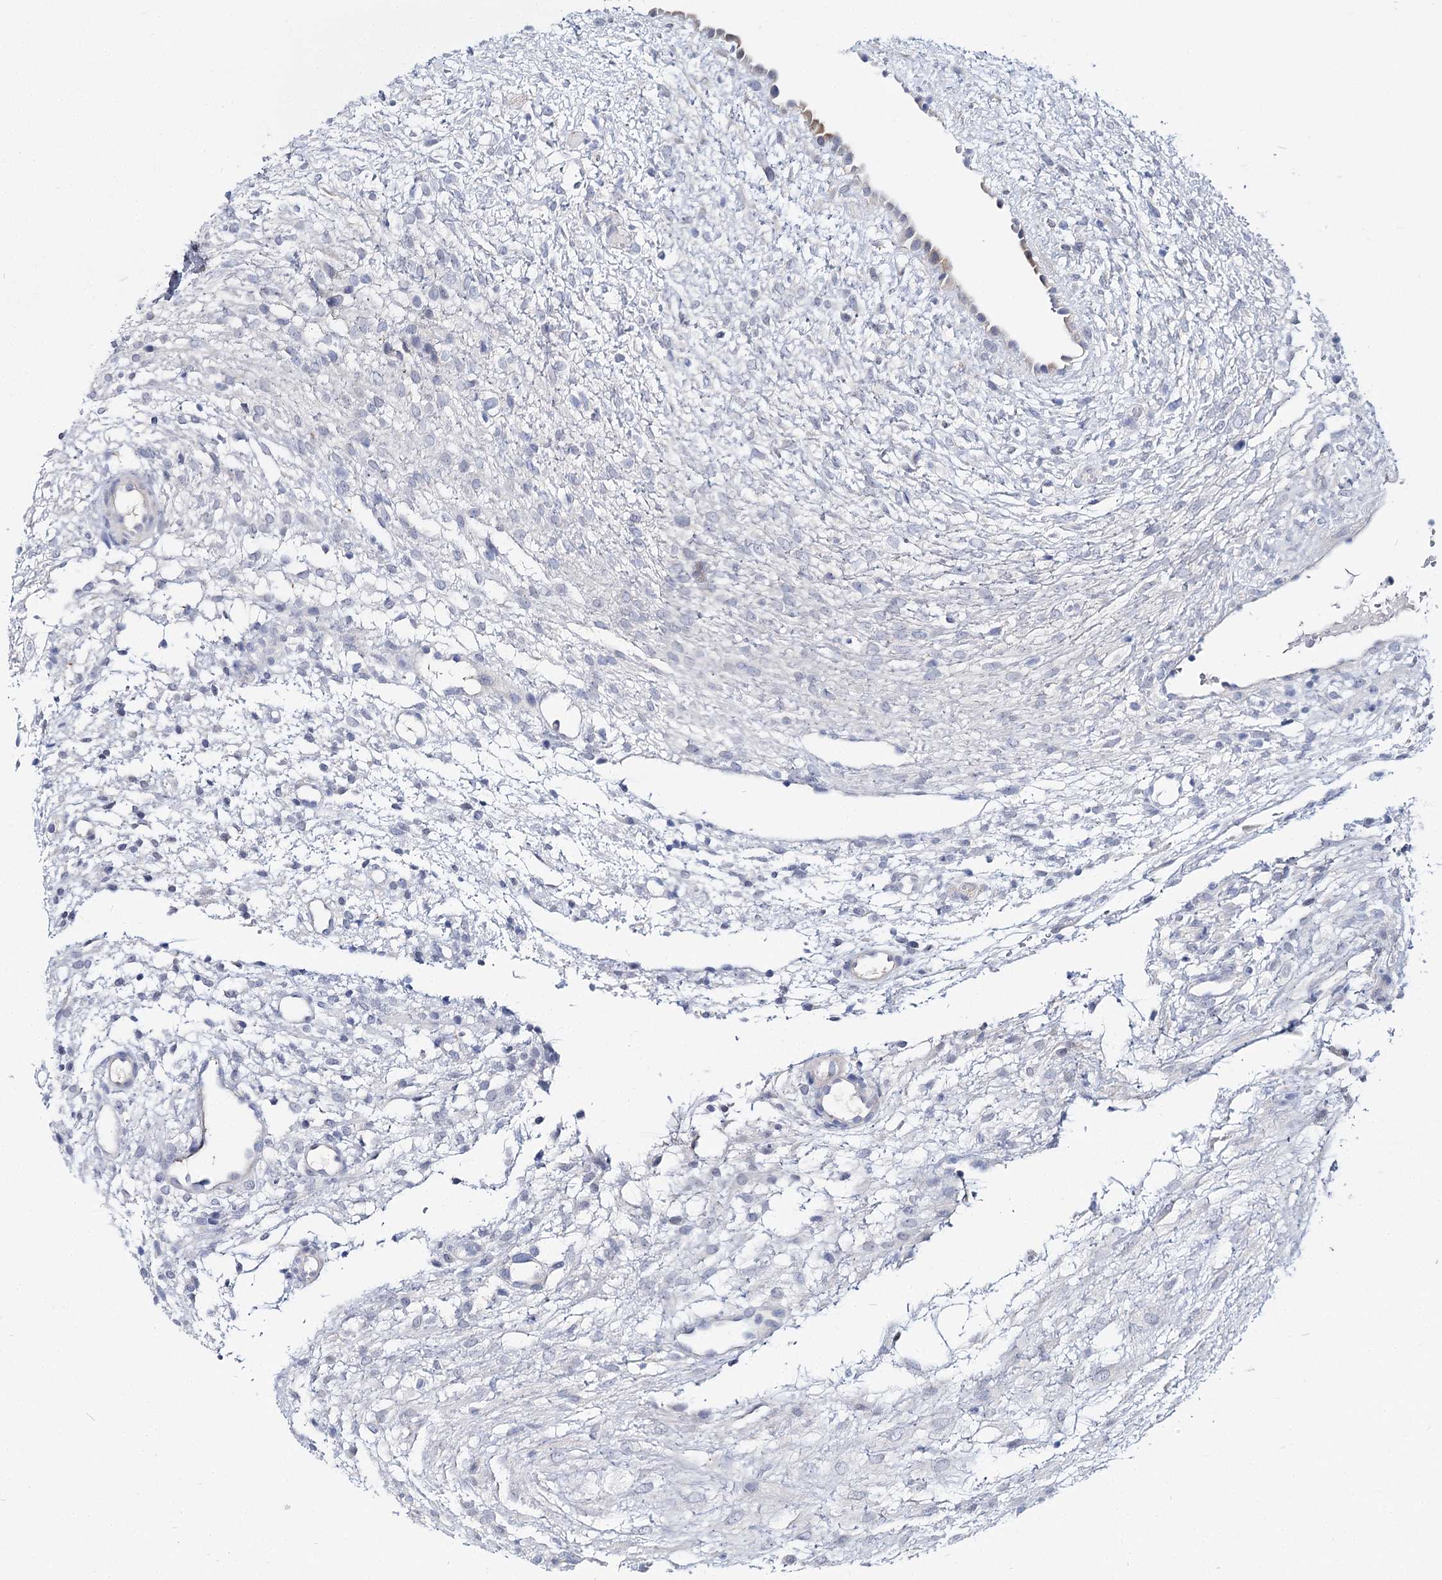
{"staining": {"intensity": "negative", "quantity": "none", "location": "none"}, "tissue": "ovary", "cell_type": "Follicle cells", "image_type": "normal", "snomed": [{"axis": "morphology", "description": "Normal tissue, NOS"}, {"axis": "morphology", "description": "Cyst, NOS"}, {"axis": "topography", "description": "Ovary"}], "caption": "Immunohistochemical staining of benign ovary reveals no significant positivity in follicle cells. The staining is performed using DAB brown chromogen with nuclei counter-stained in using hematoxylin.", "gene": "UGP2", "patient": {"sex": "female", "age": 18}}